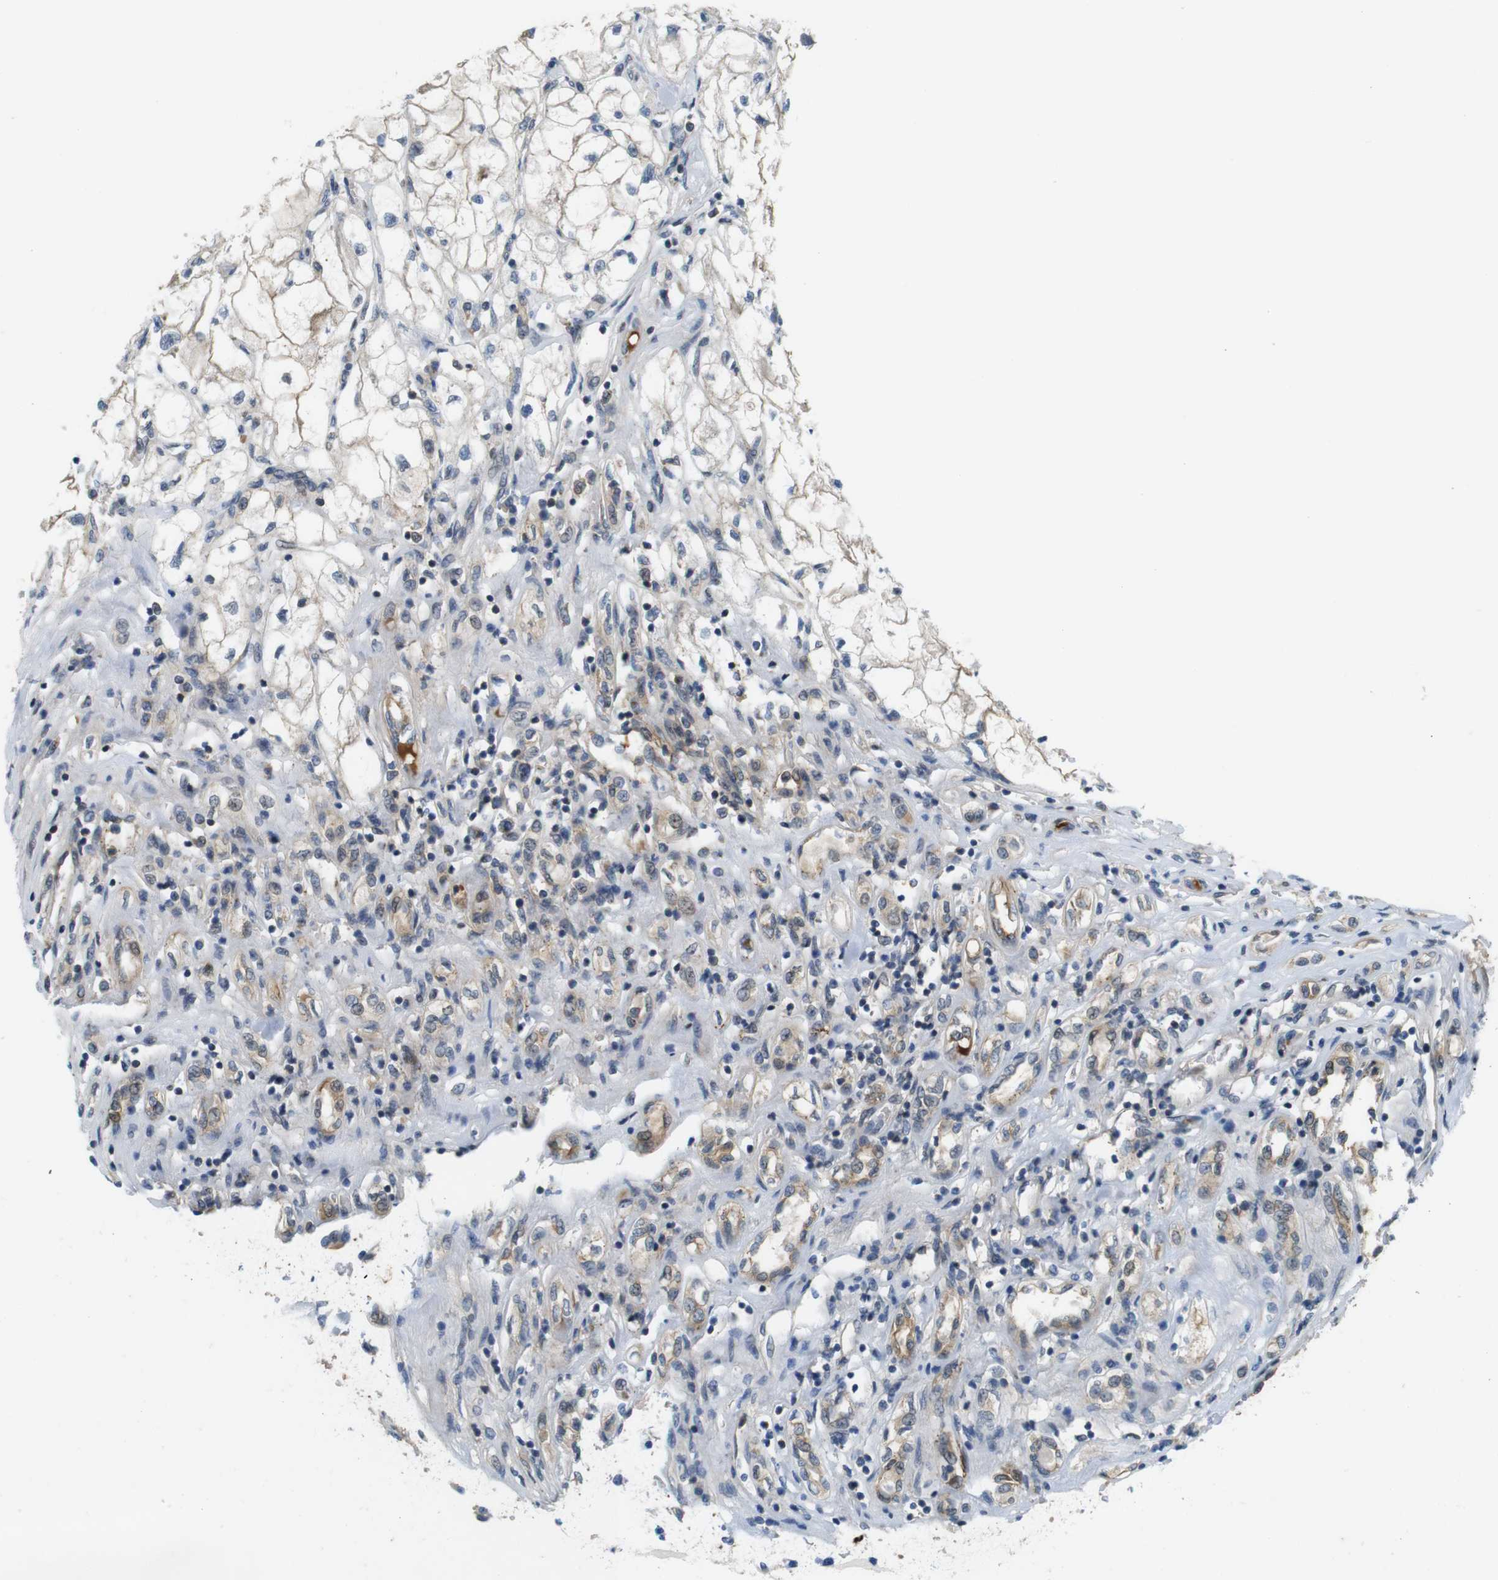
{"staining": {"intensity": "negative", "quantity": "none", "location": "none"}, "tissue": "renal cancer", "cell_type": "Tumor cells", "image_type": "cancer", "snomed": [{"axis": "morphology", "description": "Adenocarcinoma, NOS"}, {"axis": "topography", "description": "Kidney"}], "caption": "Immunohistochemistry photomicrograph of neoplastic tissue: renal cancer stained with DAB (3,3'-diaminobenzidine) demonstrates no significant protein staining in tumor cells.", "gene": "ZDHHC3", "patient": {"sex": "female", "age": 70}}